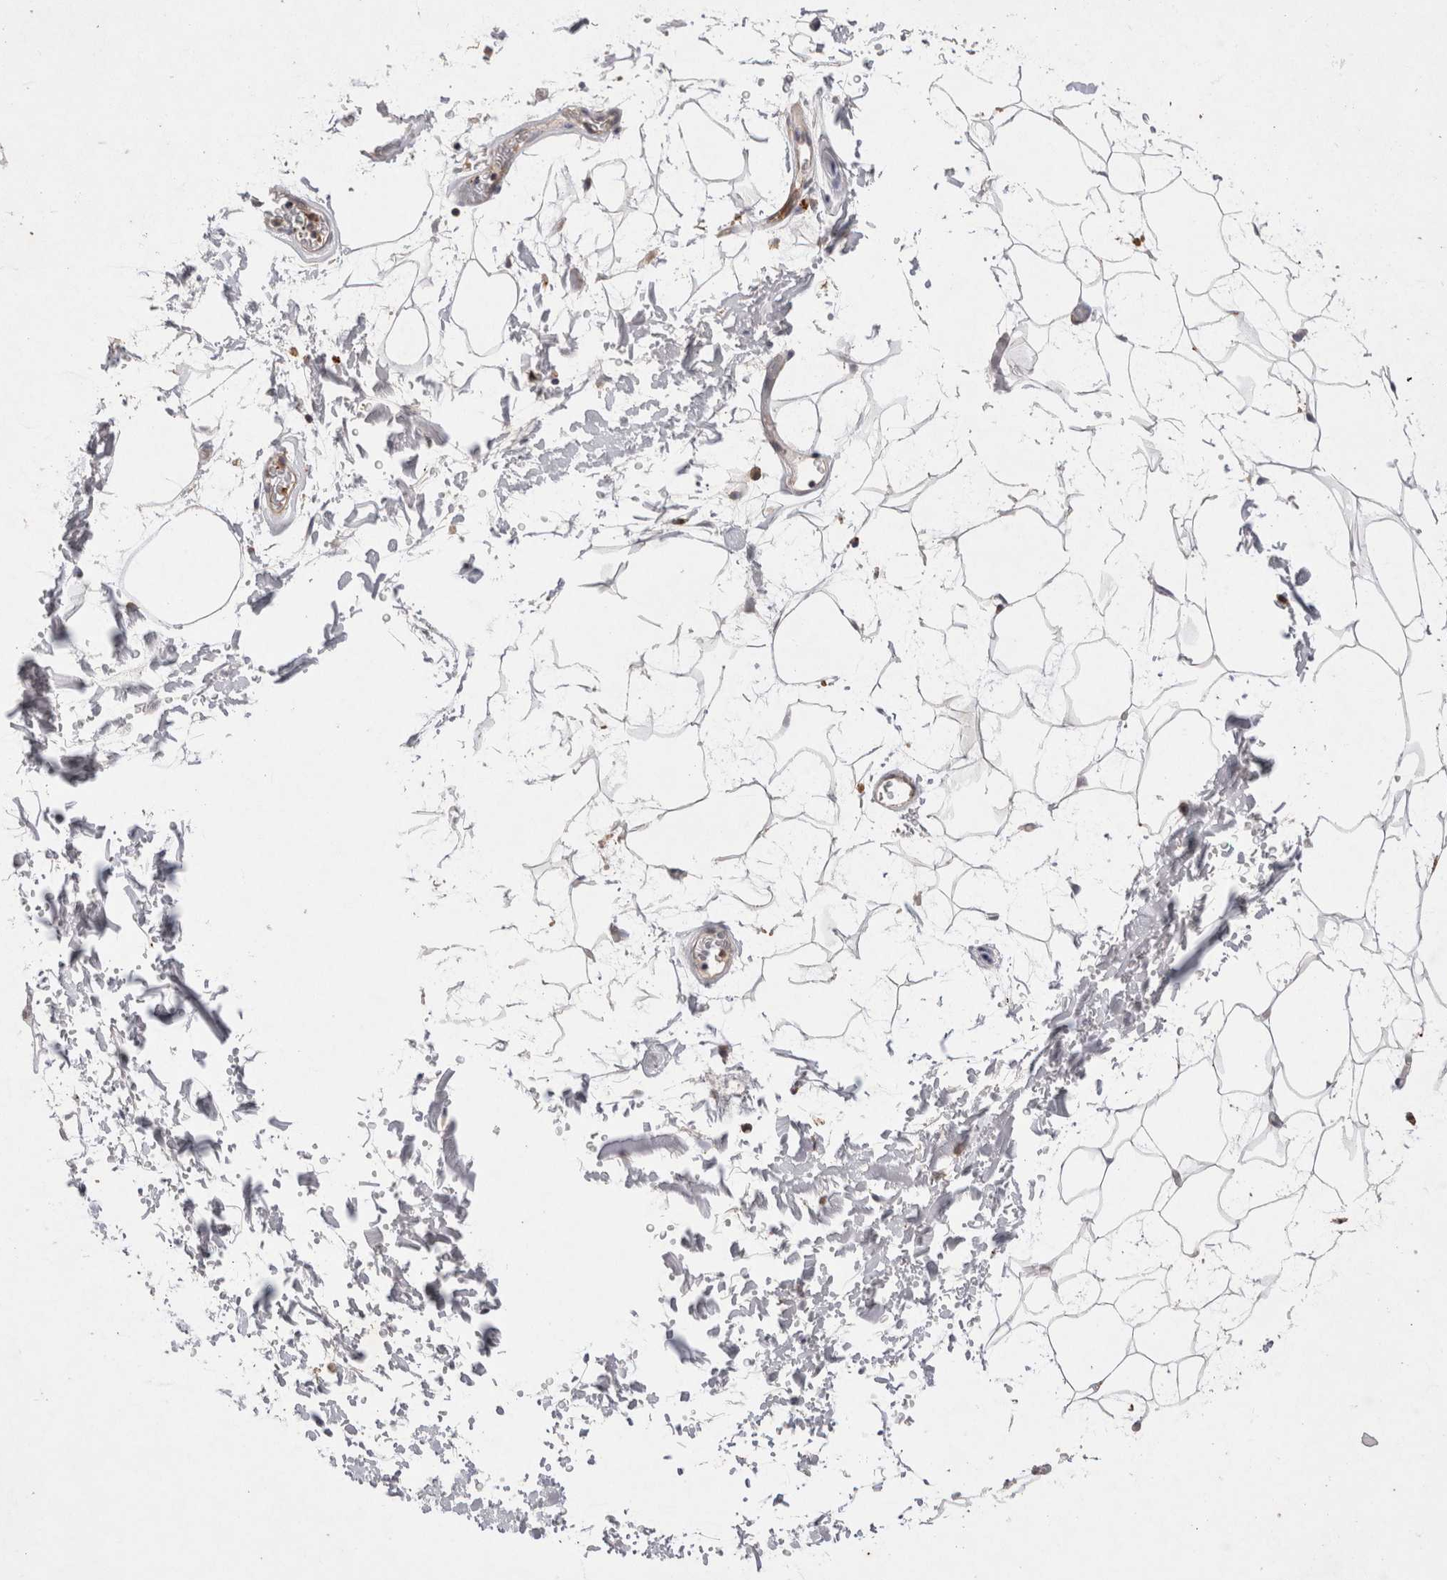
{"staining": {"intensity": "negative", "quantity": "none", "location": "none"}, "tissue": "adipose tissue", "cell_type": "Adipocytes", "image_type": "normal", "snomed": [{"axis": "morphology", "description": "Normal tissue, NOS"}, {"axis": "topography", "description": "Soft tissue"}], "caption": "Adipocytes are negative for protein expression in unremarkable human adipose tissue. Nuclei are stained in blue.", "gene": "RASSF3", "patient": {"sex": "male", "age": 72}}